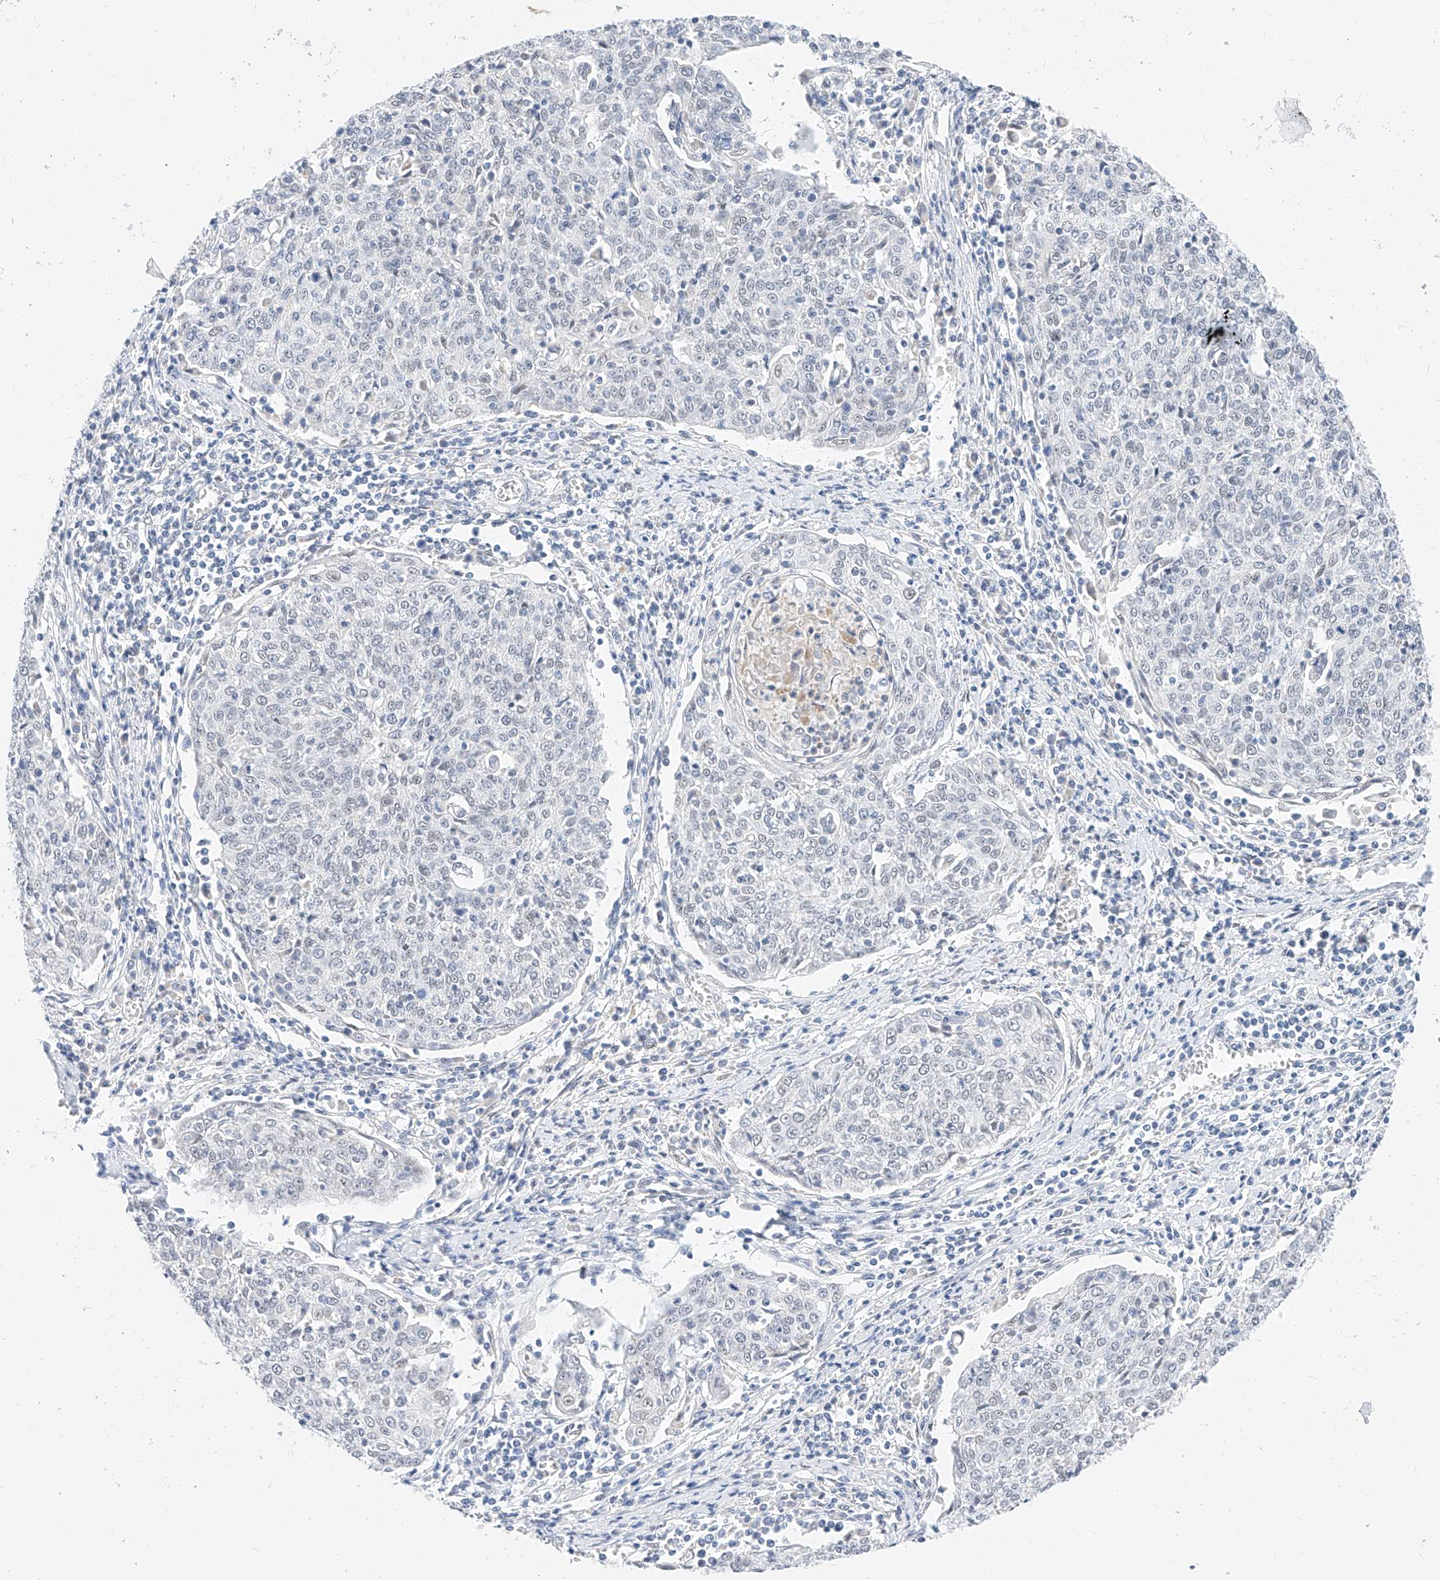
{"staining": {"intensity": "negative", "quantity": "none", "location": "none"}, "tissue": "cervical cancer", "cell_type": "Tumor cells", "image_type": "cancer", "snomed": [{"axis": "morphology", "description": "Squamous cell carcinoma, NOS"}, {"axis": "topography", "description": "Cervix"}], "caption": "A high-resolution image shows IHC staining of cervical squamous cell carcinoma, which demonstrates no significant positivity in tumor cells.", "gene": "KCNJ1", "patient": {"sex": "female", "age": 48}}